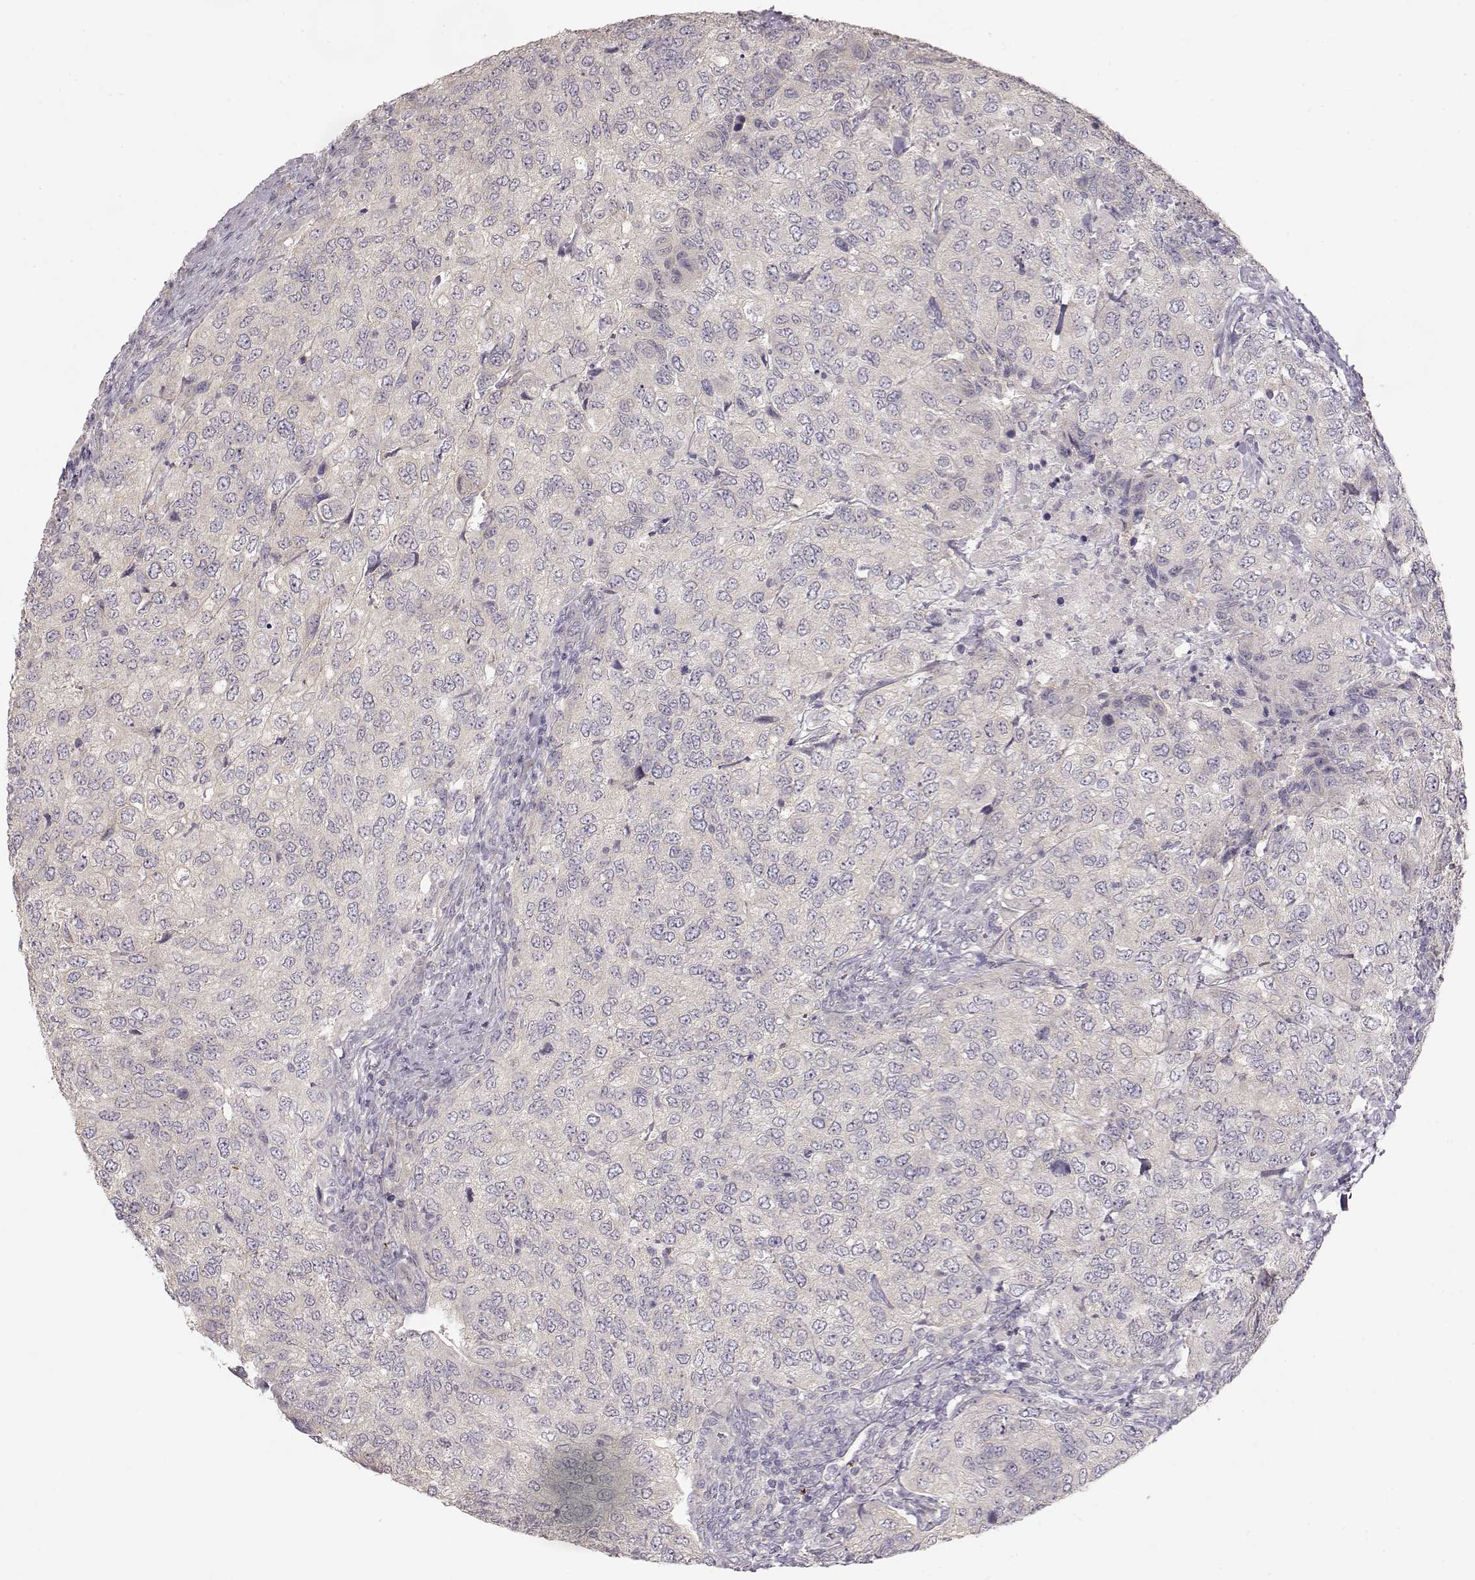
{"staining": {"intensity": "negative", "quantity": "none", "location": "none"}, "tissue": "urothelial cancer", "cell_type": "Tumor cells", "image_type": "cancer", "snomed": [{"axis": "morphology", "description": "Urothelial carcinoma, High grade"}, {"axis": "topography", "description": "Urinary bladder"}], "caption": "Tumor cells are negative for protein expression in human urothelial cancer.", "gene": "ARHGAP8", "patient": {"sex": "female", "age": 78}}